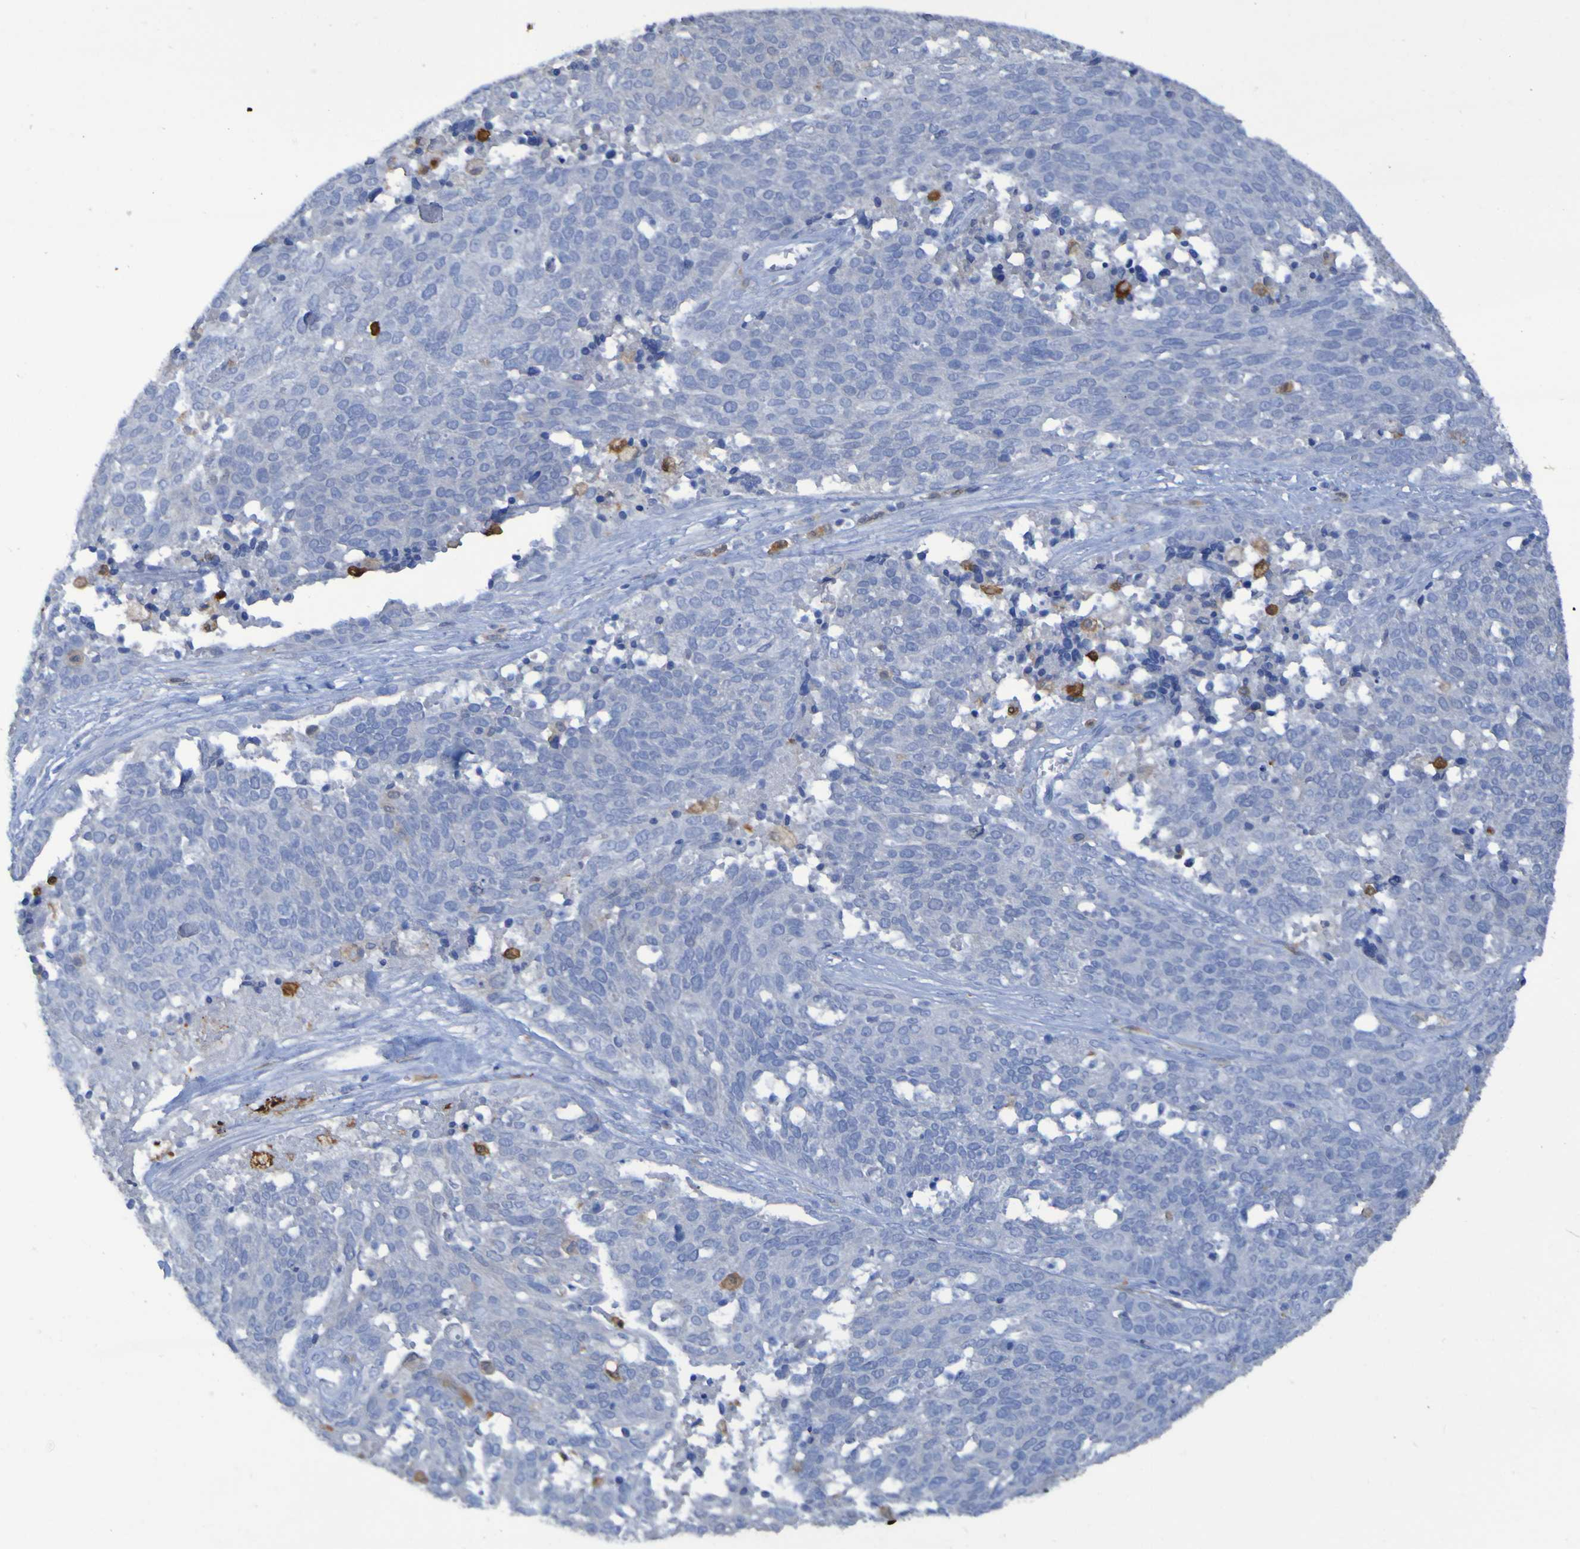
{"staining": {"intensity": "negative", "quantity": "none", "location": "none"}, "tissue": "ovarian cancer", "cell_type": "Tumor cells", "image_type": "cancer", "snomed": [{"axis": "morphology", "description": "Cystadenocarcinoma, serous, NOS"}, {"axis": "topography", "description": "Ovary"}], "caption": "Tumor cells are negative for brown protein staining in serous cystadenocarcinoma (ovarian). (Brightfield microscopy of DAB (3,3'-diaminobenzidine) IHC at high magnification).", "gene": "MPPE1", "patient": {"sex": "female", "age": 44}}